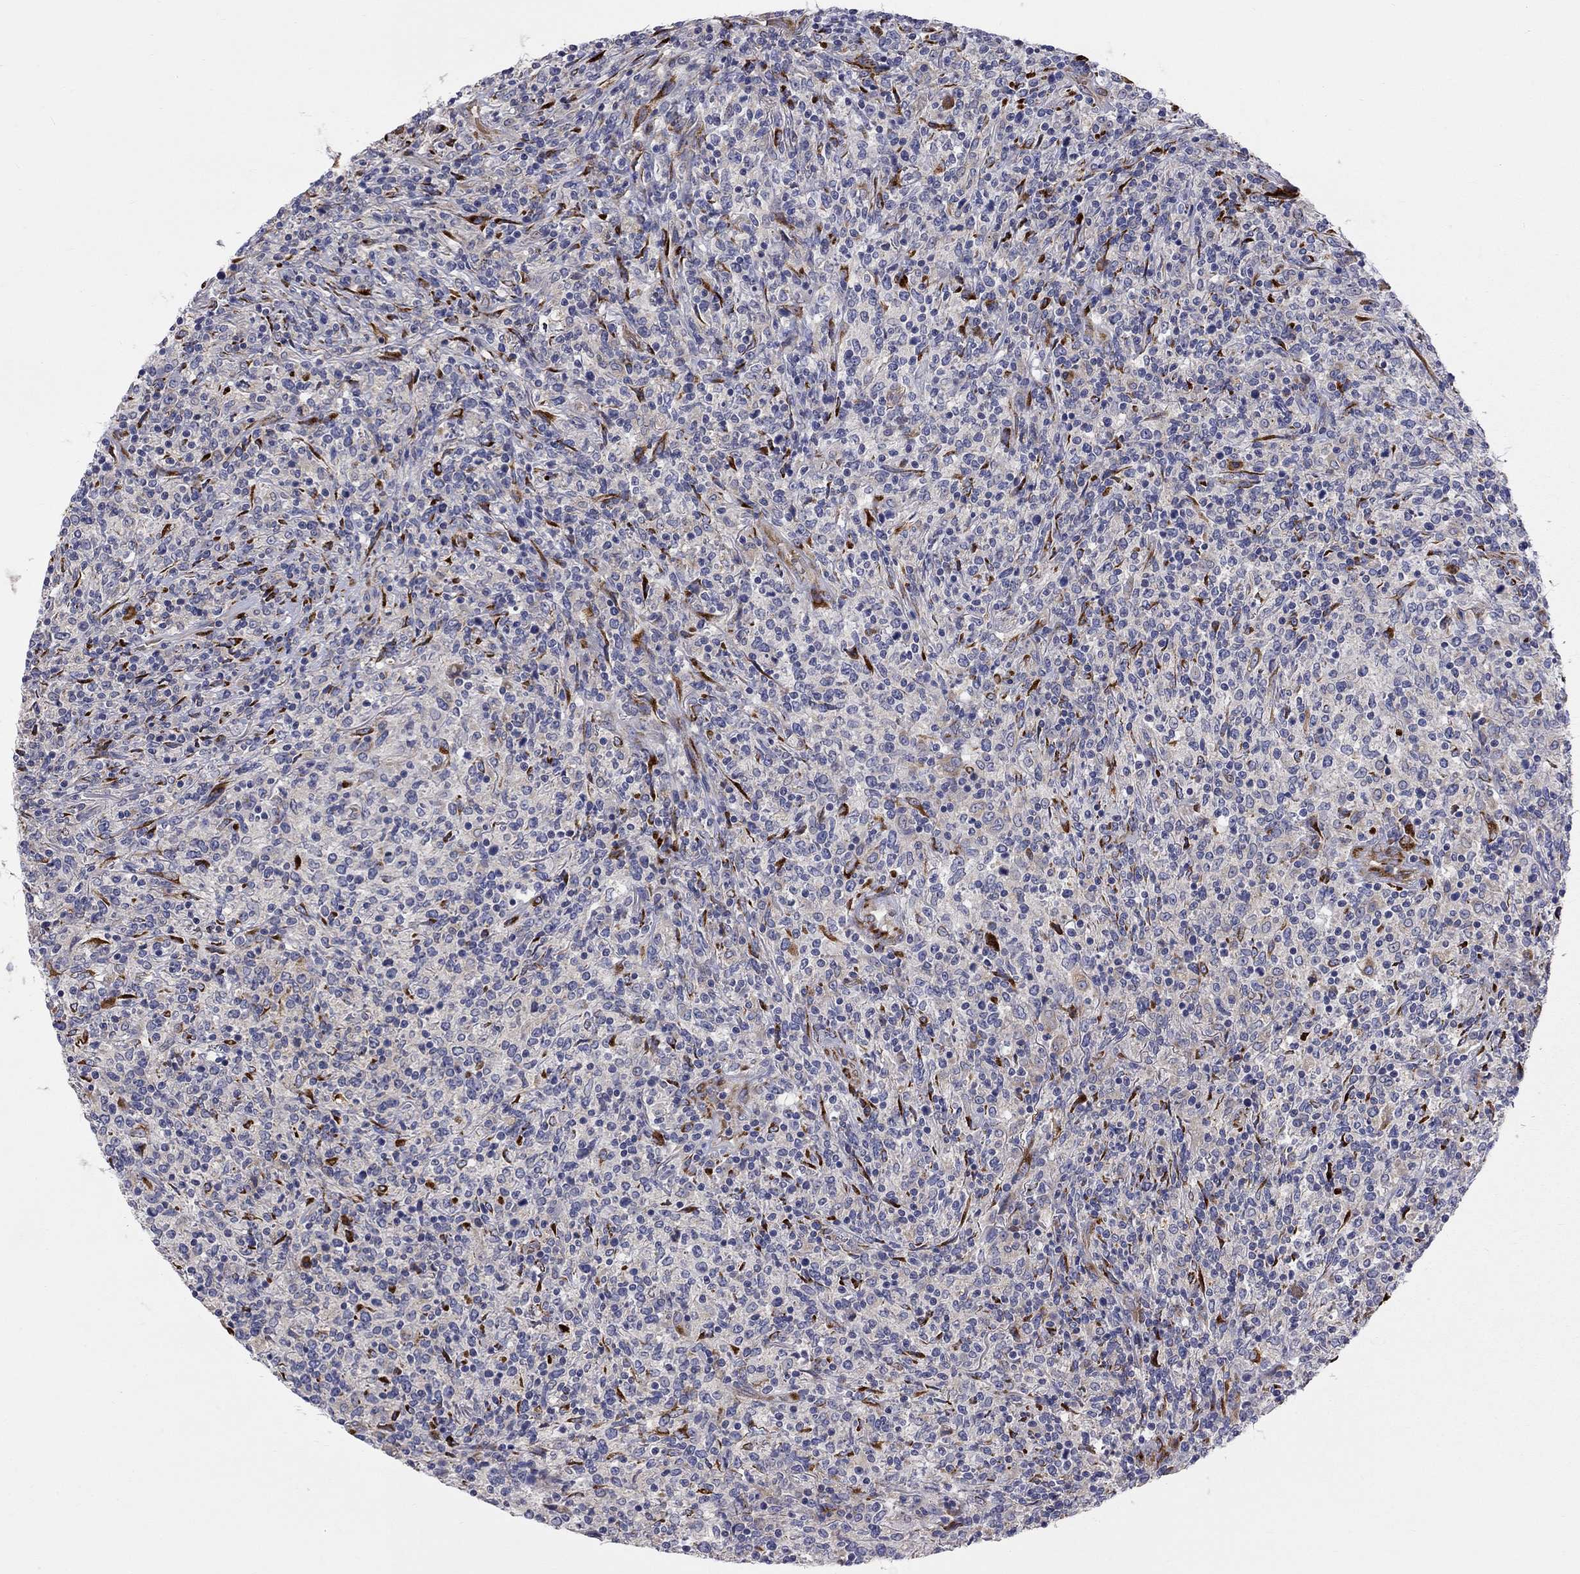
{"staining": {"intensity": "negative", "quantity": "none", "location": "none"}, "tissue": "lymphoma", "cell_type": "Tumor cells", "image_type": "cancer", "snomed": [{"axis": "morphology", "description": "Malignant lymphoma, non-Hodgkin's type, High grade"}, {"axis": "topography", "description": "Lung"}], "caption": "This is an IHC photomicrograph of human lymphoma. There is no staining in tumor cells.", "gene": "CASTOR1", "patient": {"sex": "male", "age": 79}}